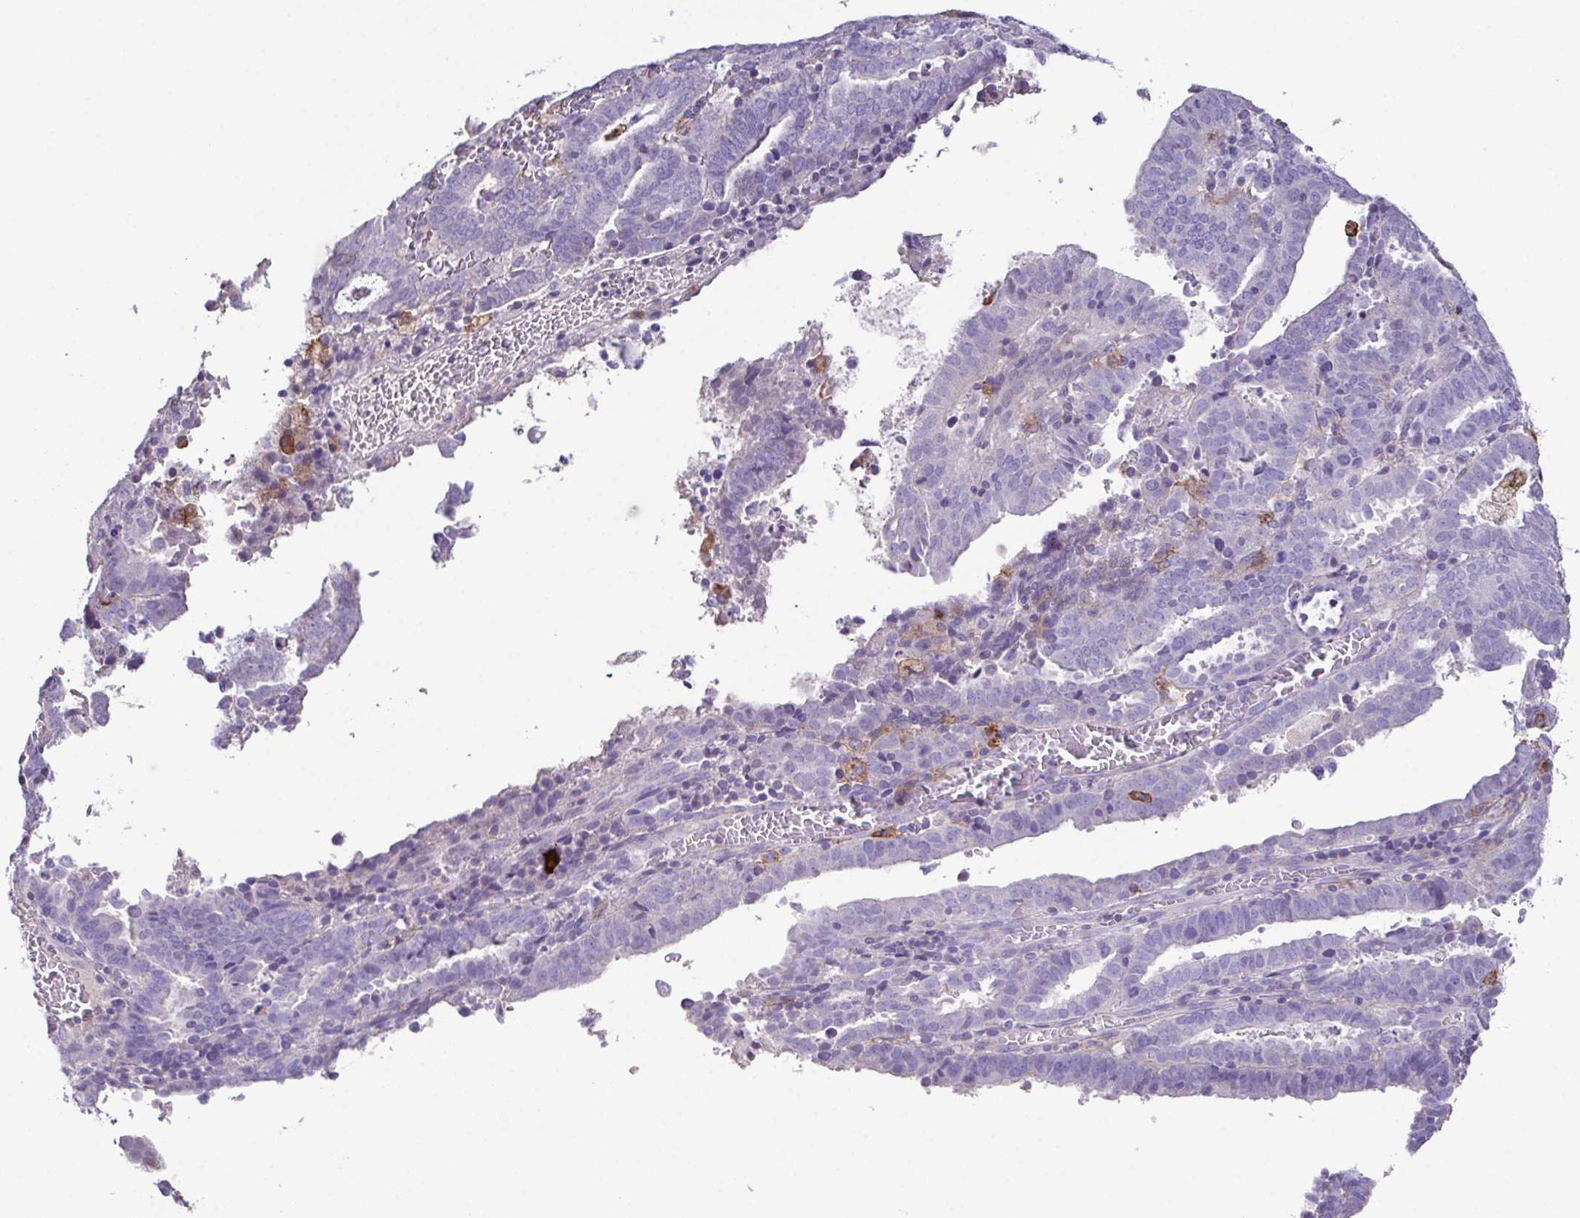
{"staining": {"intensity": "negative", "quantity": "none", "location": "none"}, "tissue": "endometrial cancer", "cell_type": "Tumor cells", "image_type": "cancer", "snomed": [{"axis": "morphology", "description": "Adenocarcinoma, NOS"}, {"axis": "topography", "description": "Uterus"}], "caption": "Adenocarcinoma (endometrial) stained for a protein using IHC exhibits no positivity tumor cells.", "gene": "MARCO", "patient": {"sex": "female", "age": 83}}